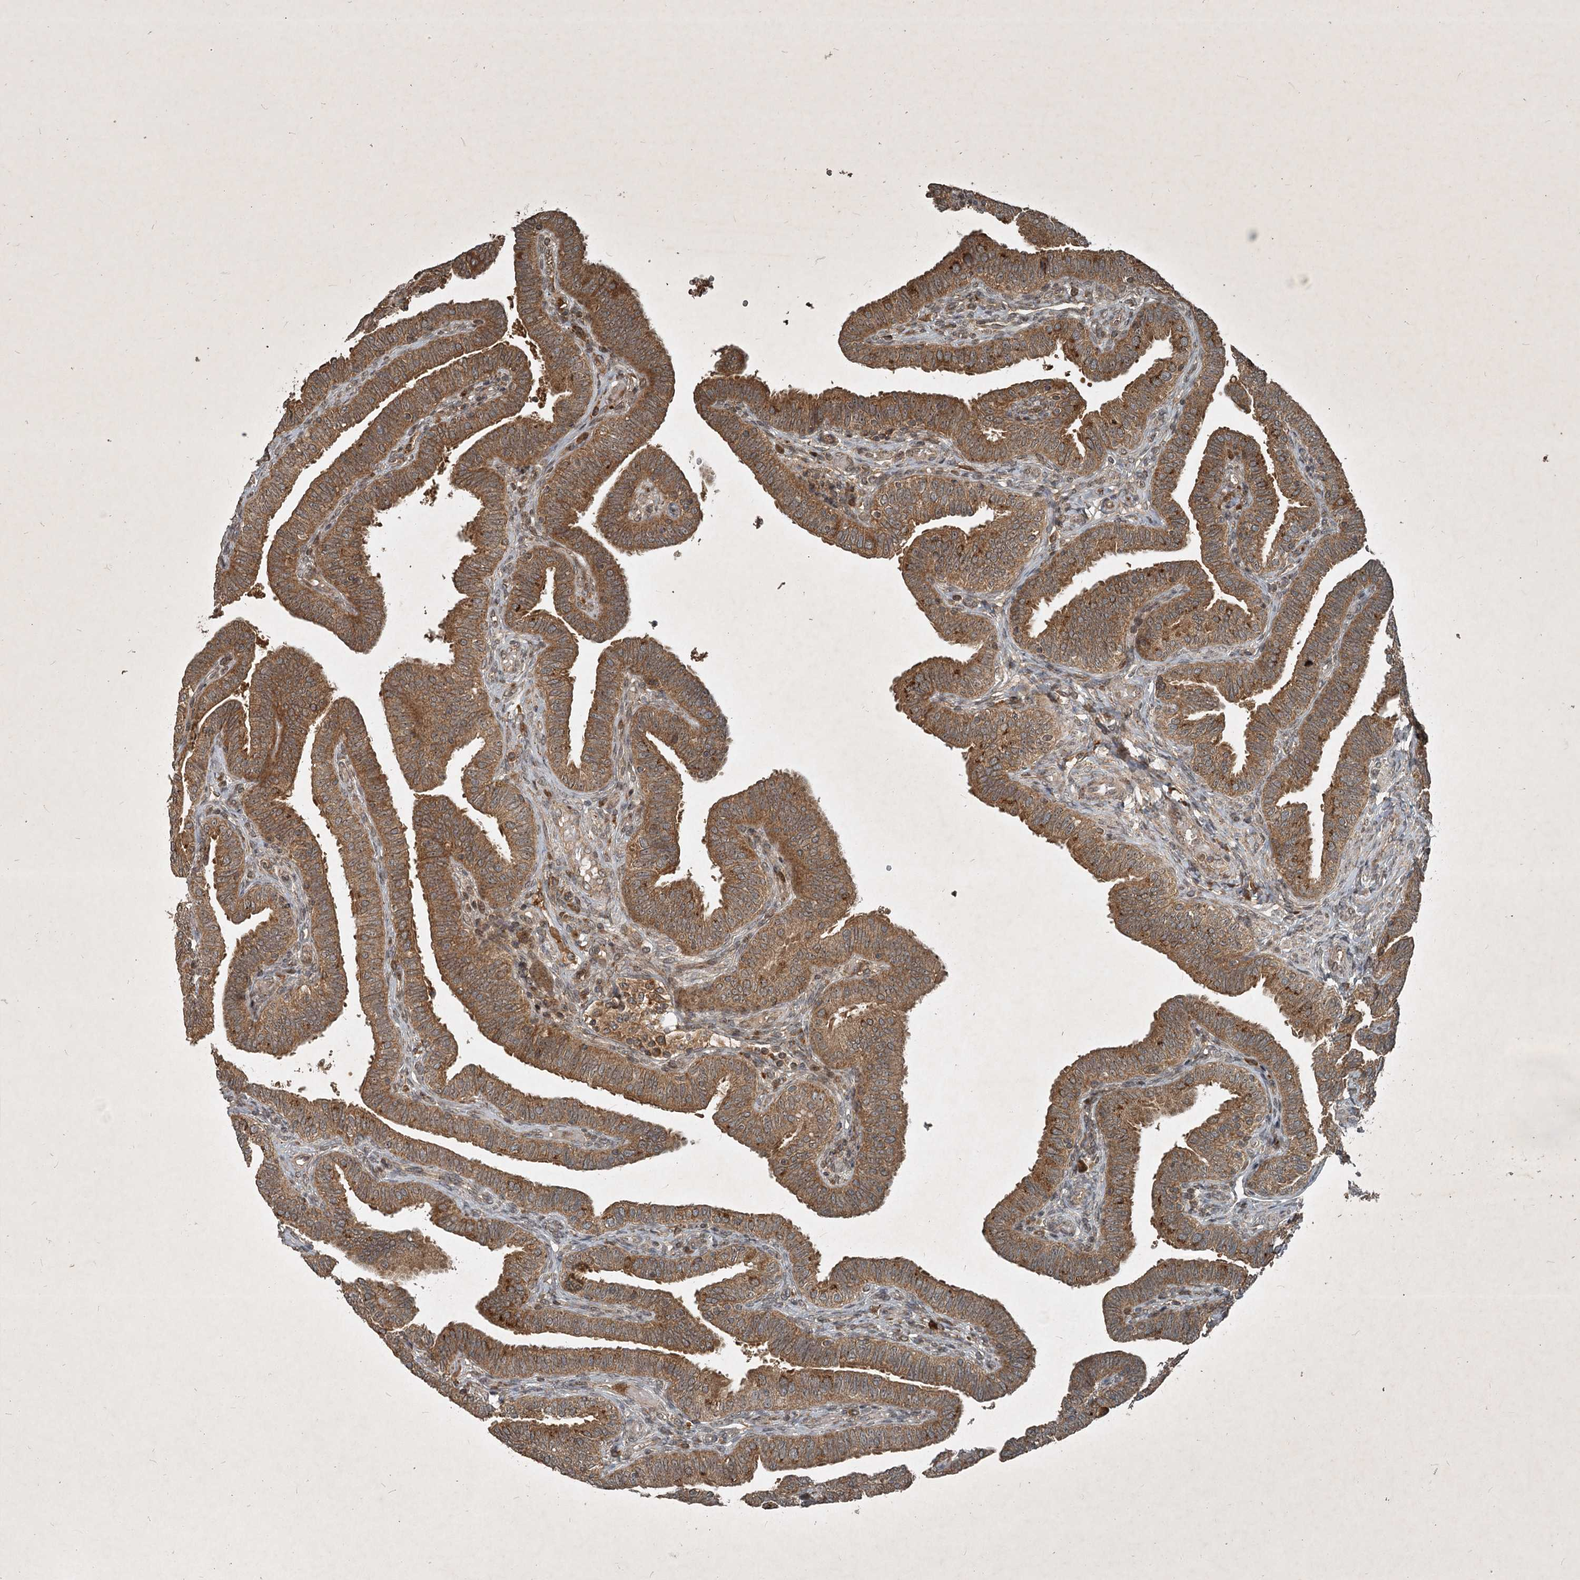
{"staining": {"intensity": "strong", "quantity": ">75%", "location": "cytoplasmic/membranous"}, "tissue": "fallopian tube", "cell_type": "Glandular cells", "image_type": "normal", "snomed": [{"axis": "morphology", "description": "Normal tissue, NOS"}, {"axis": "topography", "description": "Fallopian tube"}], "caption": "DAB (3,3'-diaminobenzidine) immunohistochemical staining of normal human fallopian tube demonstrates strong cytoplasmic/membranous protein staining in about >75% of glandular cells. (DAB IHC with brightfield microscopy, high magnification).", "gene": "UNC93A", "patient": {"sex": "female", "age": 39}}